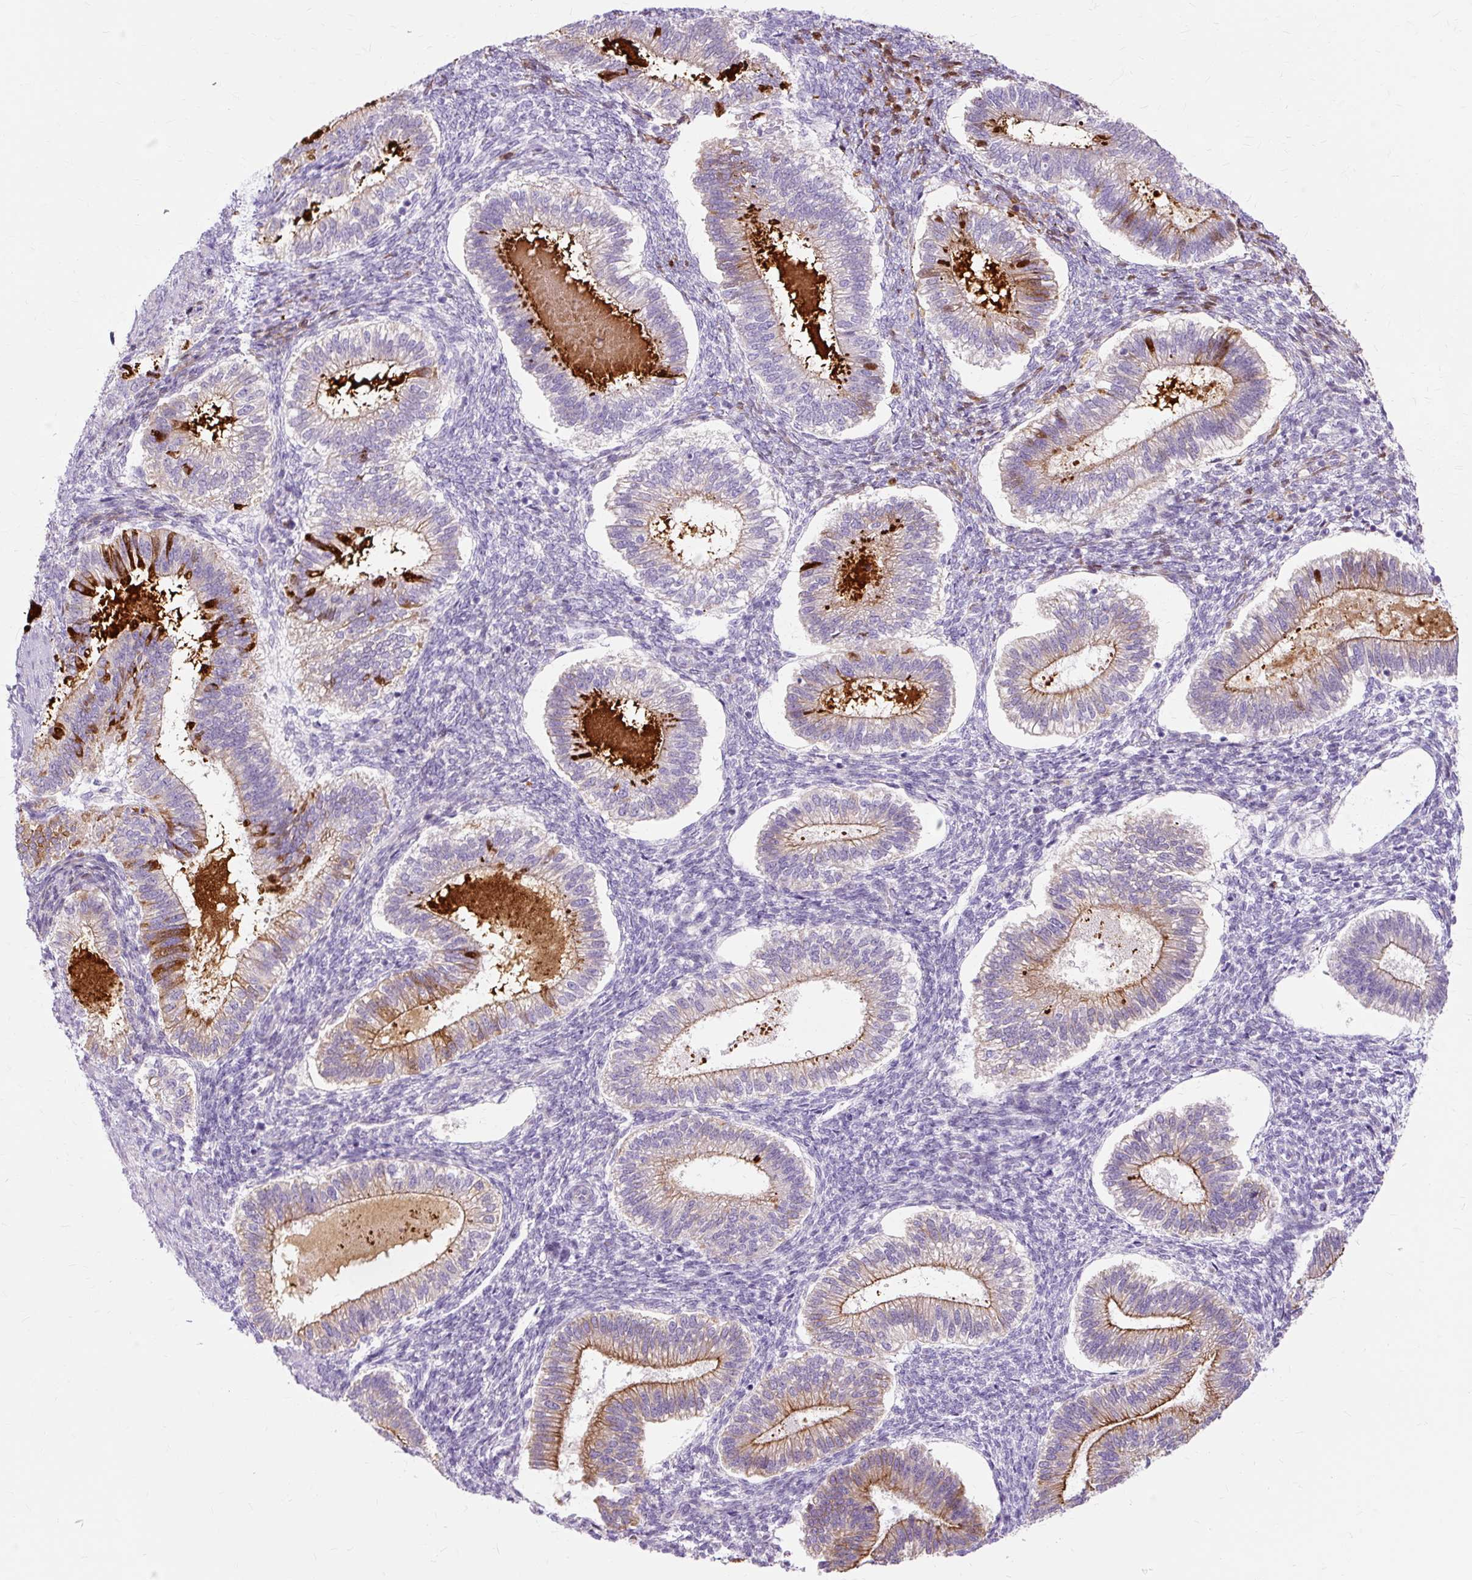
{"staining": {"intensity": "negative", "quantity": "none", "location": "none"}, "tissue": "endometrium", "cell_type": "Cells in endometrial stroma", "image_type": "normal", "snomed": [{"axis": "morphology", "description": "Normal tissue, NOS"}, {"axis": "topography", "description": "Endometrium"}], "caption": "Immunohistochemistry photomicrograph of unremarkable human endometrium stained for a protein (brown), which demonstrates no positivity in cells in endometrial stroma. (Brightfield microscopy of DAB immunohistochemistry at high magnification).", "gene": "DCTN4", "patient": {"sex": "female", "age": 25}}